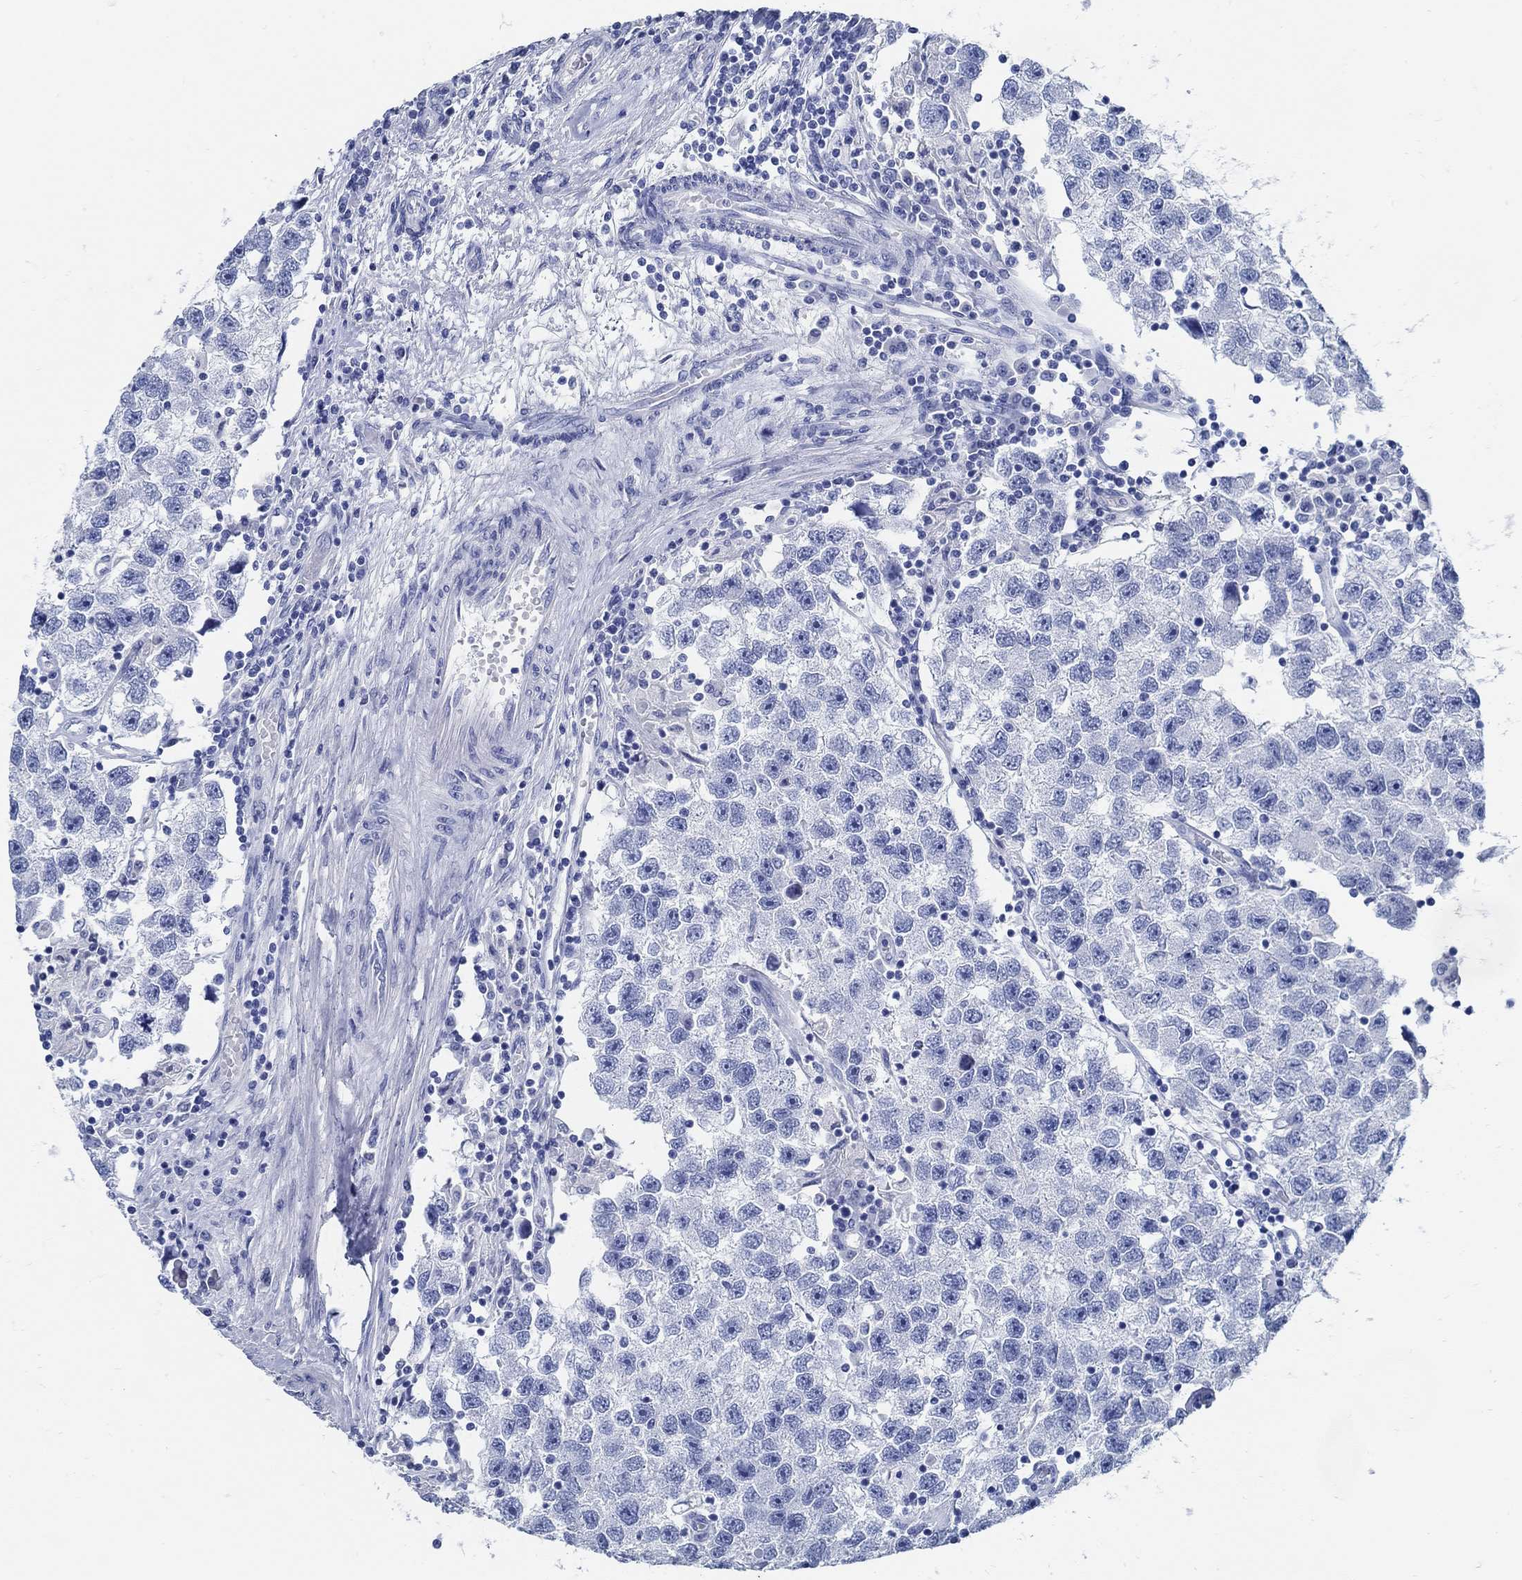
{"staining": {"intensity": "negative", "quantity": "none", "location": "none"}, "tissue": "testis cancer", "cell_type": "Tumor cells", "image_type": "cancer", "snomed": [{"axis": "morphology", "description": "Seminoma, NOS"}, {"axis": "topography", "description": "Testis"}], "caption": "High power microscopy histopathology image of an immunohistochemistry micrograph of testis cancer, revealing no significant positivity in tumor cells.", "gene": "SLC45A1", "patient": {"sex": "male", "age": 26}}